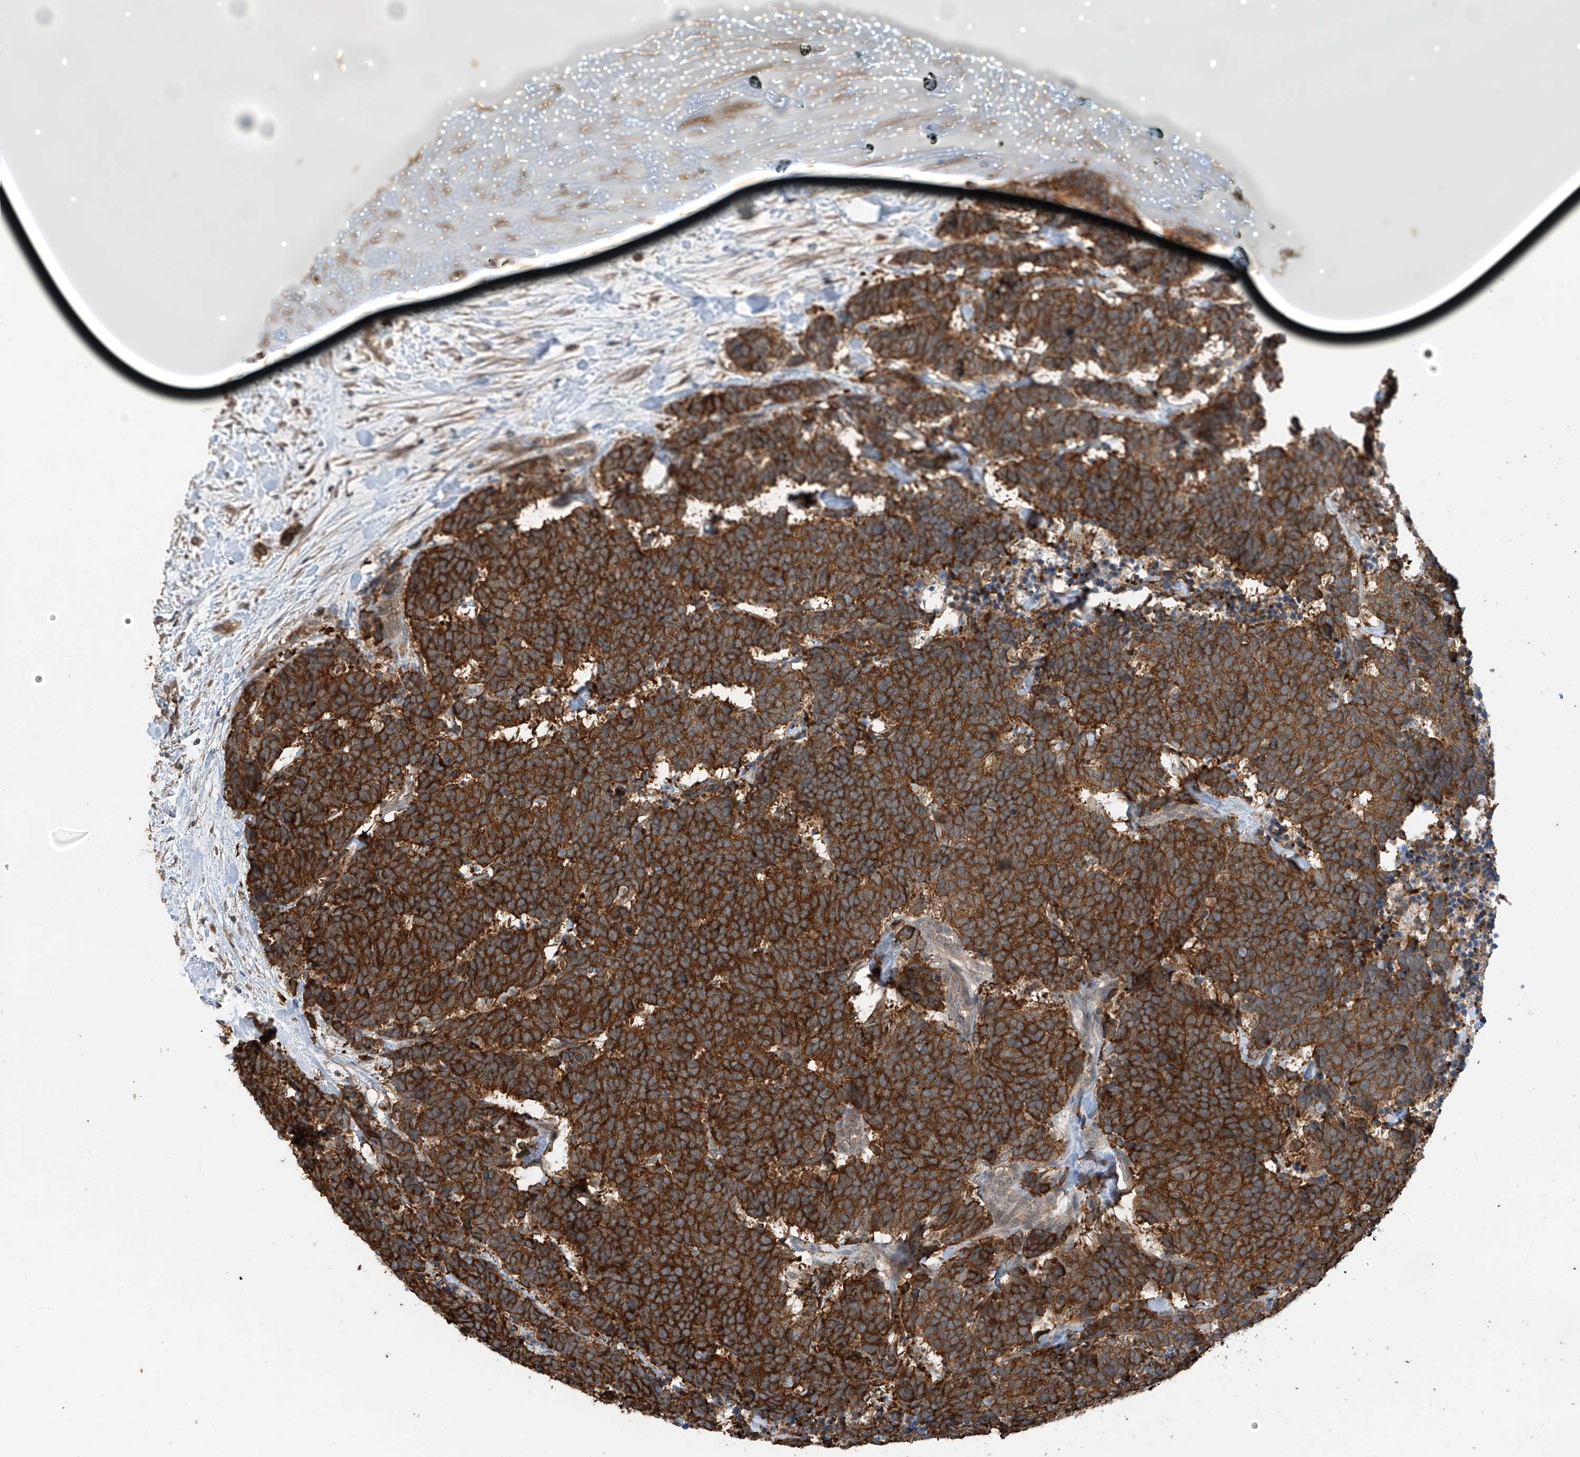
{"staining": {"intensity": "strong", "quantity": ">75%", "location": "cytoplasmic/membranous"}, "tissue": "carcinoid", "cell_type": "Tumor cells", "image_type": "cancer", "snomed": [{"axis": "morphology", "description": "Carcinoma, NOS"}, {"axis": "morphology", "description": "Carcinoid, malignant, NOS"}, {"axis": "topography", "description": "Urinary bladder"}], "caption": "Immunohistochemistry of carcinoid demonstrates high levels of strong cytoplasmic/membranous expression in approximately >75% of tumor cells.", "gene": "RPAIN", "patient": {"sex": "male", "age": 57}}